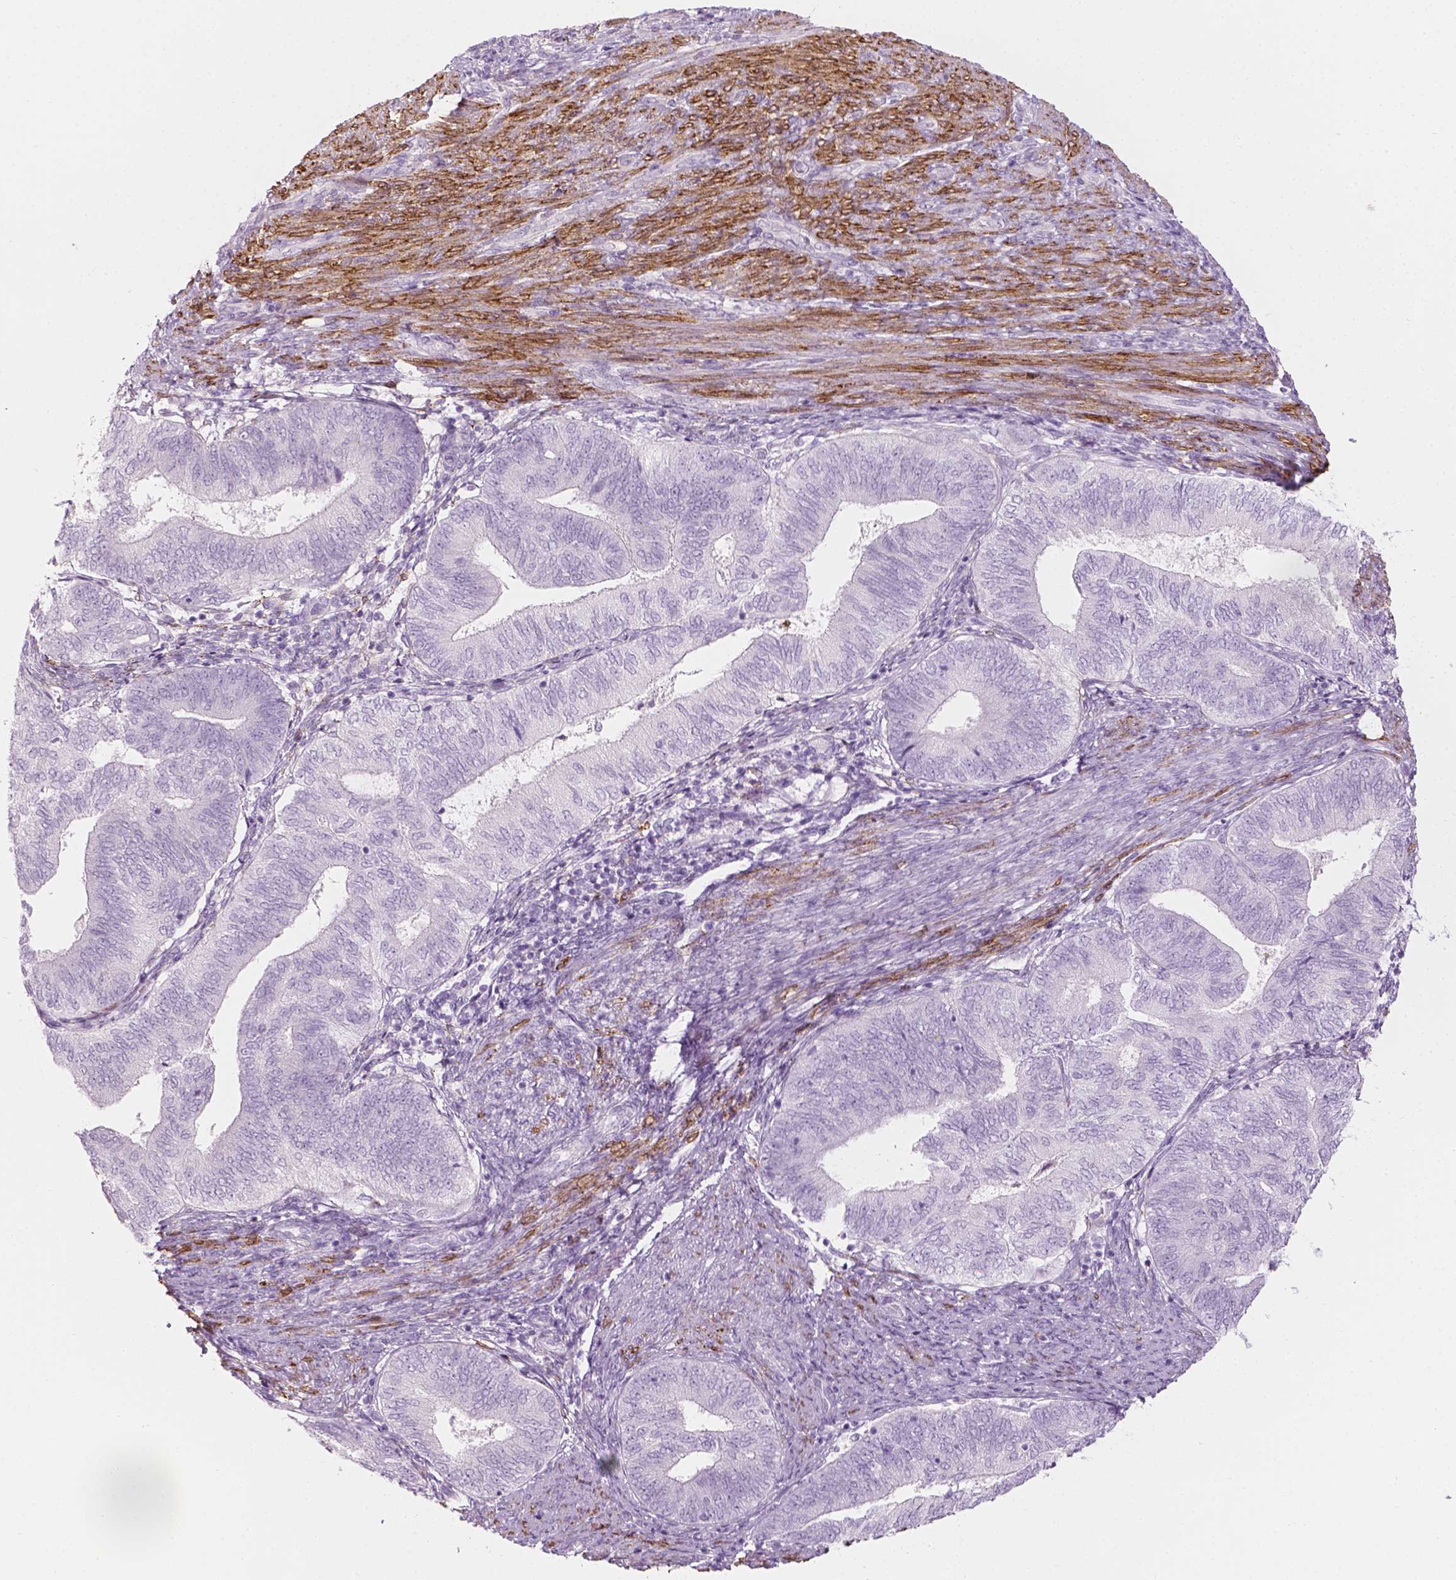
{"staining": {"intensity": "negative", "quantity": "none", "location": "none"}, "tissue": "endometrial cancer", "cell_type": "Tumor cells", "image_type": "cancer", "snomed": [{"axis": "morphology", "description": "Adenocarcinoma, NOS"}, {"axis": "topography", "description": "Endometrium"}], "caption": "An immunohistochemistry (IHC) image of adenocarcinoma (endometrial) is shown. There is no staining in tumor cells of adenocarcinoma (endometrial).", "gene": "CES1", "patient": {"sex": "female", "age": 65}}